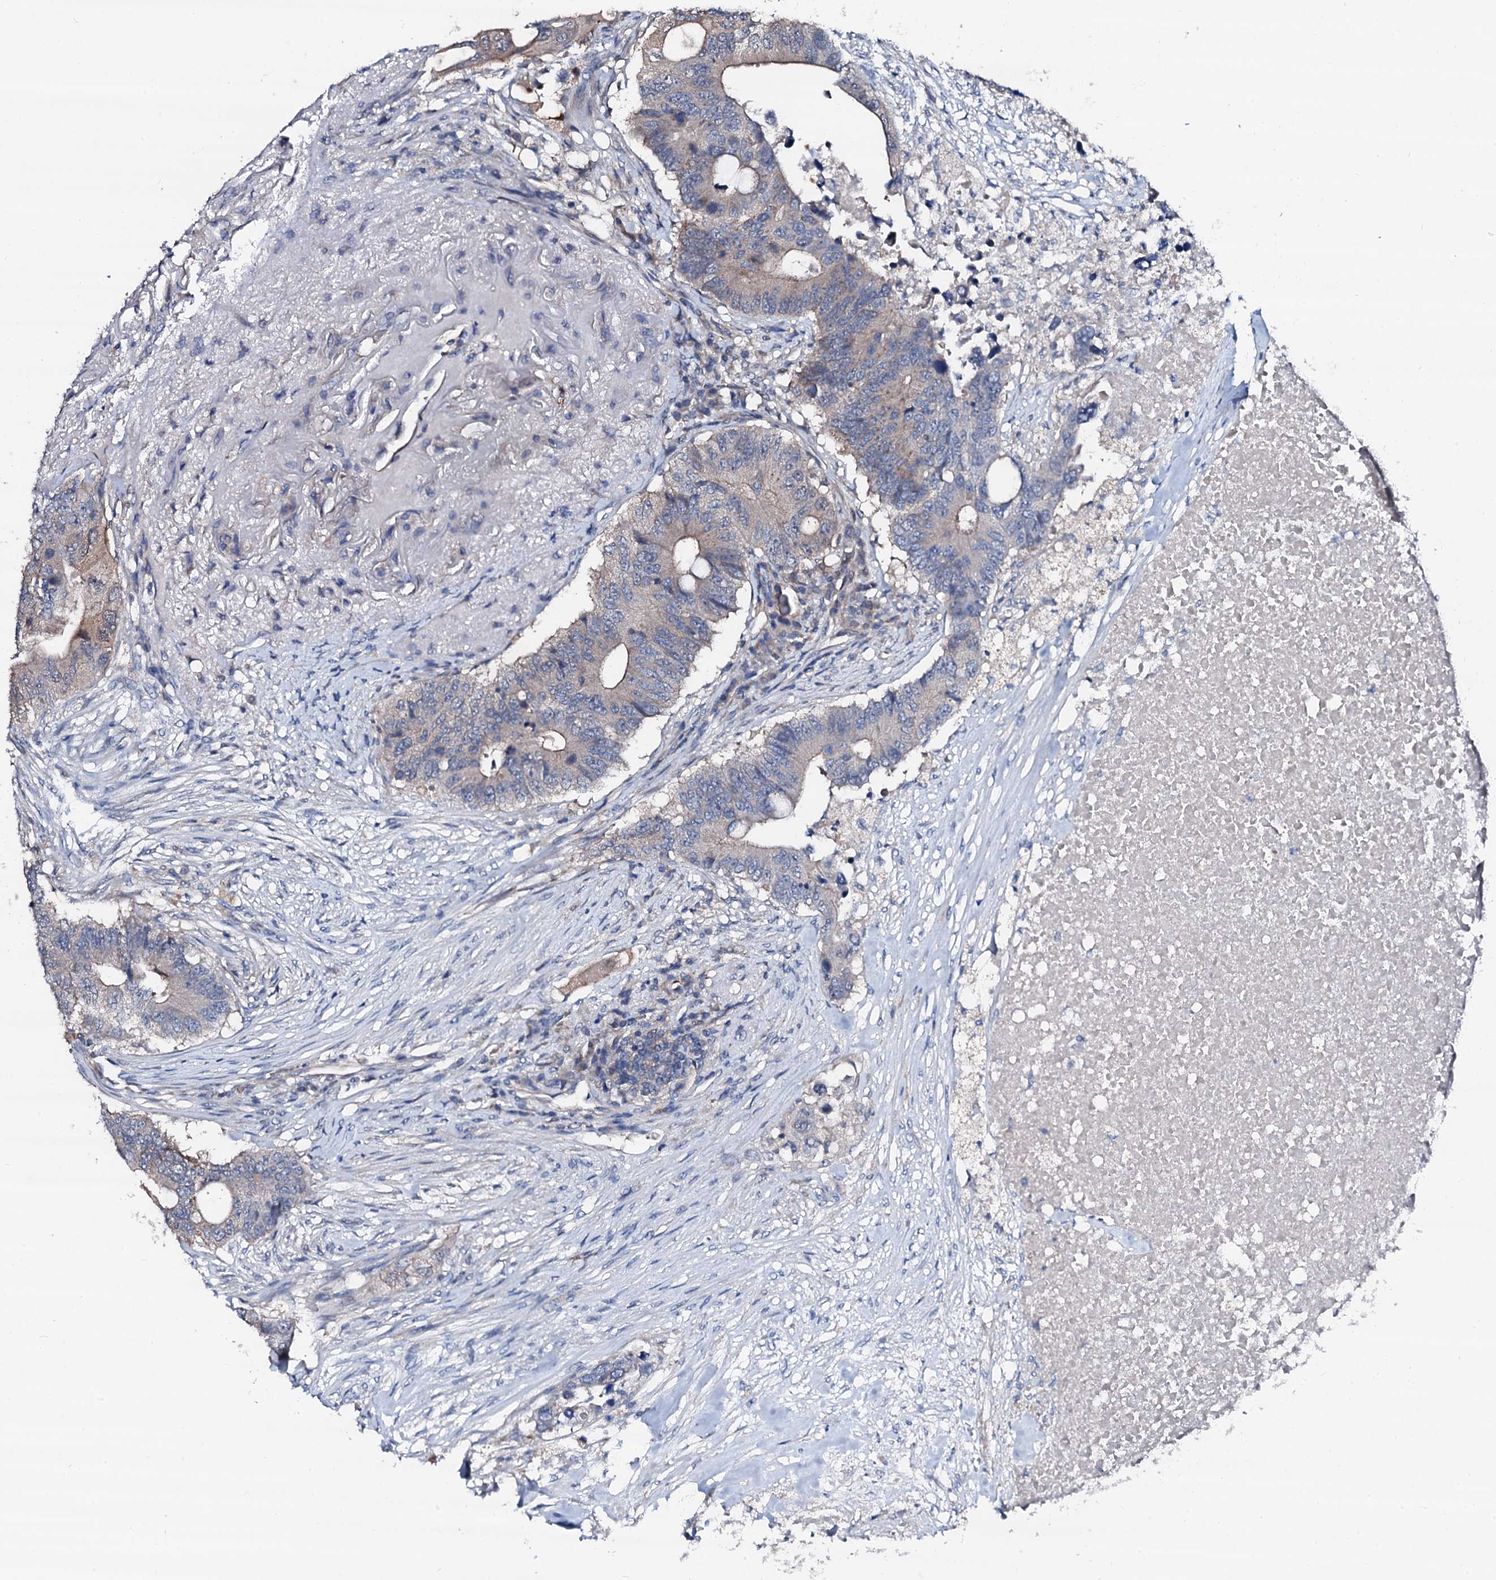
{"staining": {"intensity": "weak", "quantity": "<25%", "location": "cytoplasmic/membranous"}, "tissue": "colorectal cancer", "cell_type": "Tumor cells", "image_type": "cancer", "snomed": [{"axis": "morphology", "description": "Adenocarcinoma, NOS"}, {"axis": "topography", "description": "Colon"}], "caption": "This histopathology image is of colorectal adenocarcinoma stained with immunohistochemistry (IHC) to label a protein in brown with the nuclei are counter-stained blue. There is no expression in tumor cells.", "gene": "TRAFD1", "patient": {"sex": "male", "age": 71}}